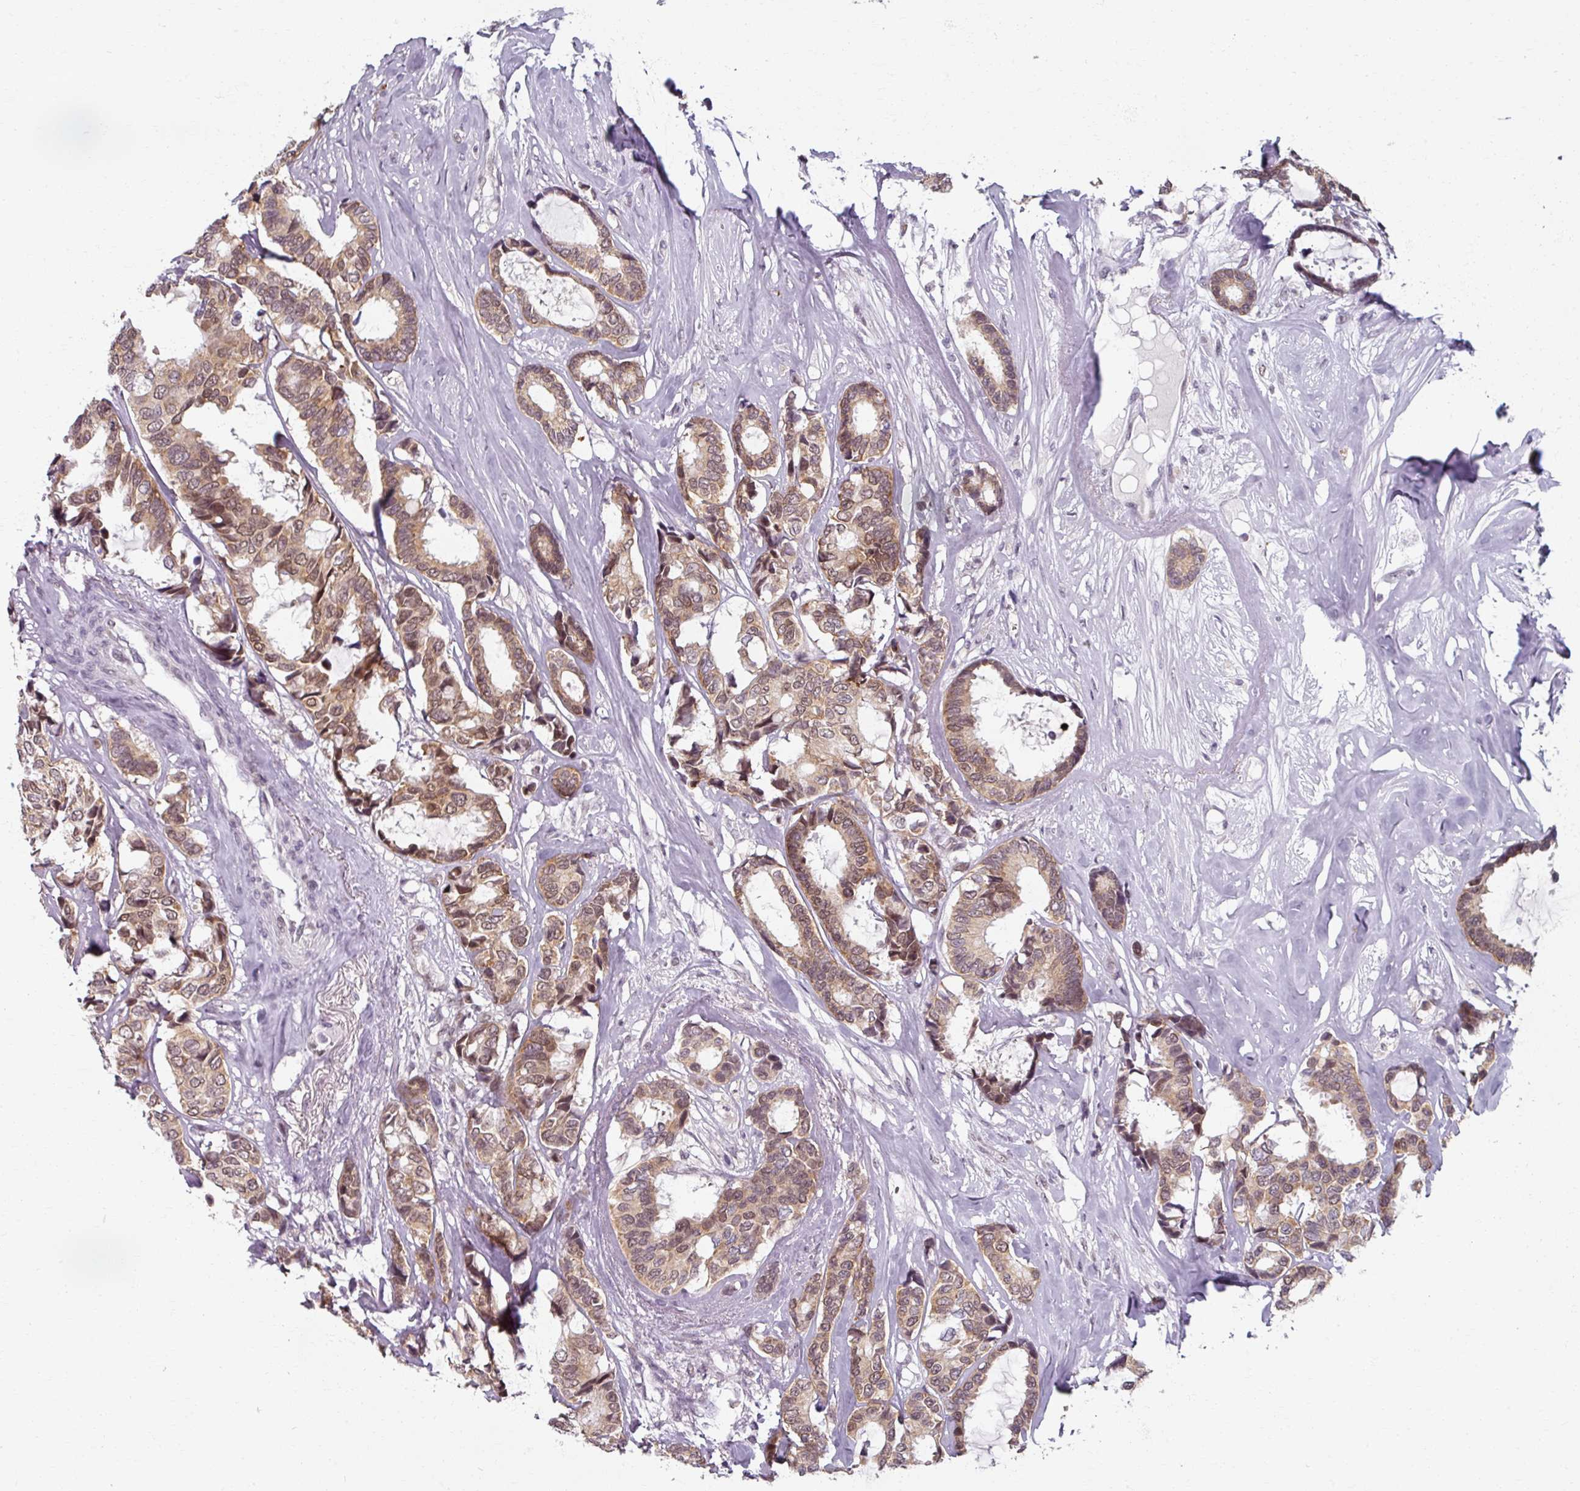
{"staining": {"intensity": "moderate", "quantity": ">75%", "location": "cytoplasmic/membranous,nuclear"}, "tissue": "breast cancer", "cell_type": "Tumor cells", "image_type": "cancer", "snomed": [{"axis": "morphology", "description": "Duct carcinoma"}, {"axis": "topography", "description": "Breast"}], "caption": "Brown immunohistochemical staining in human breast cancer (invasive ductal carcinoma) demonstrates moderate cytoplasmic/membranous and nuclear positivity in about >75% of tumor cells. The staining was performed using DAB to visualize the protein expression in brown, while the nuclei were stained in blue with hematoxylin (Magnification: 20x).", "gene": "RIPOR3", "patient": {"sex": "female", "age": 87}}